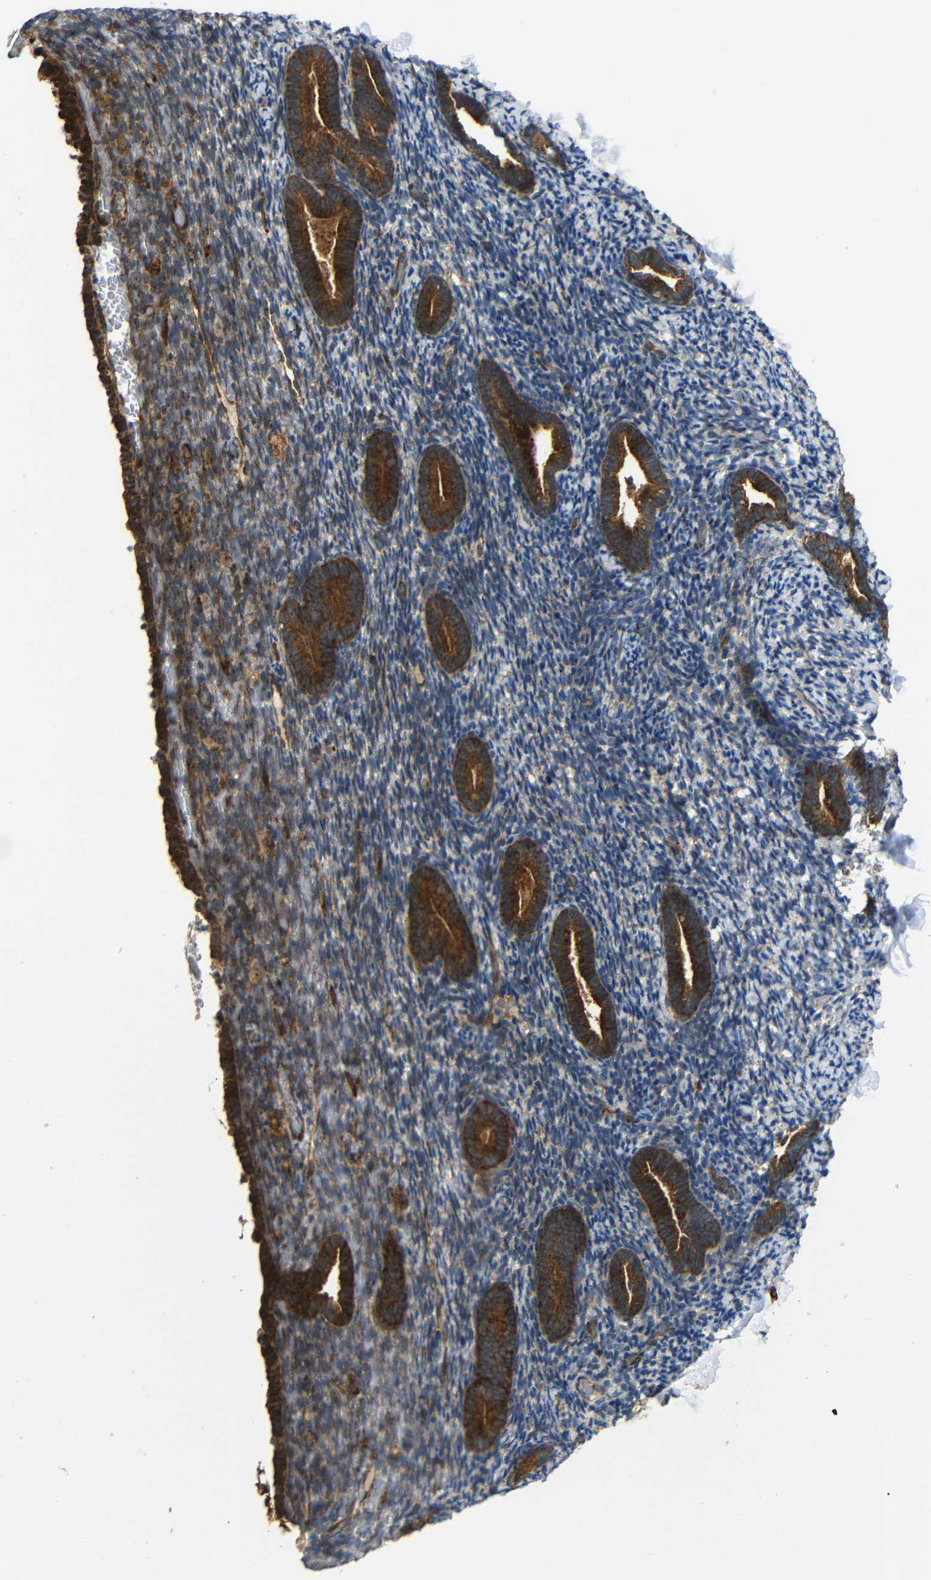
{"staining": {"intensity": "moderate", "quantity": ">75%", "location": "cytoplasmic/membranous"}, "tissue": "endometrium", "cell_type": "Cells in endometrial stroma", "image_type": "normal", "snomed": [{"axis": "morphology", "description": "Normal tissue, NOS"}, {"axis": "topography", "description": "Endometrium"}], "caption": "Endometrium stained for a protein reveals moderate cytoplasmic/membranous positivity in cells in endometrial stroma. The protein is shown in brown color, while the nuclei are stained blue.", "gene": "KANK4", "patient": {"sex": "female", "age": 51}}